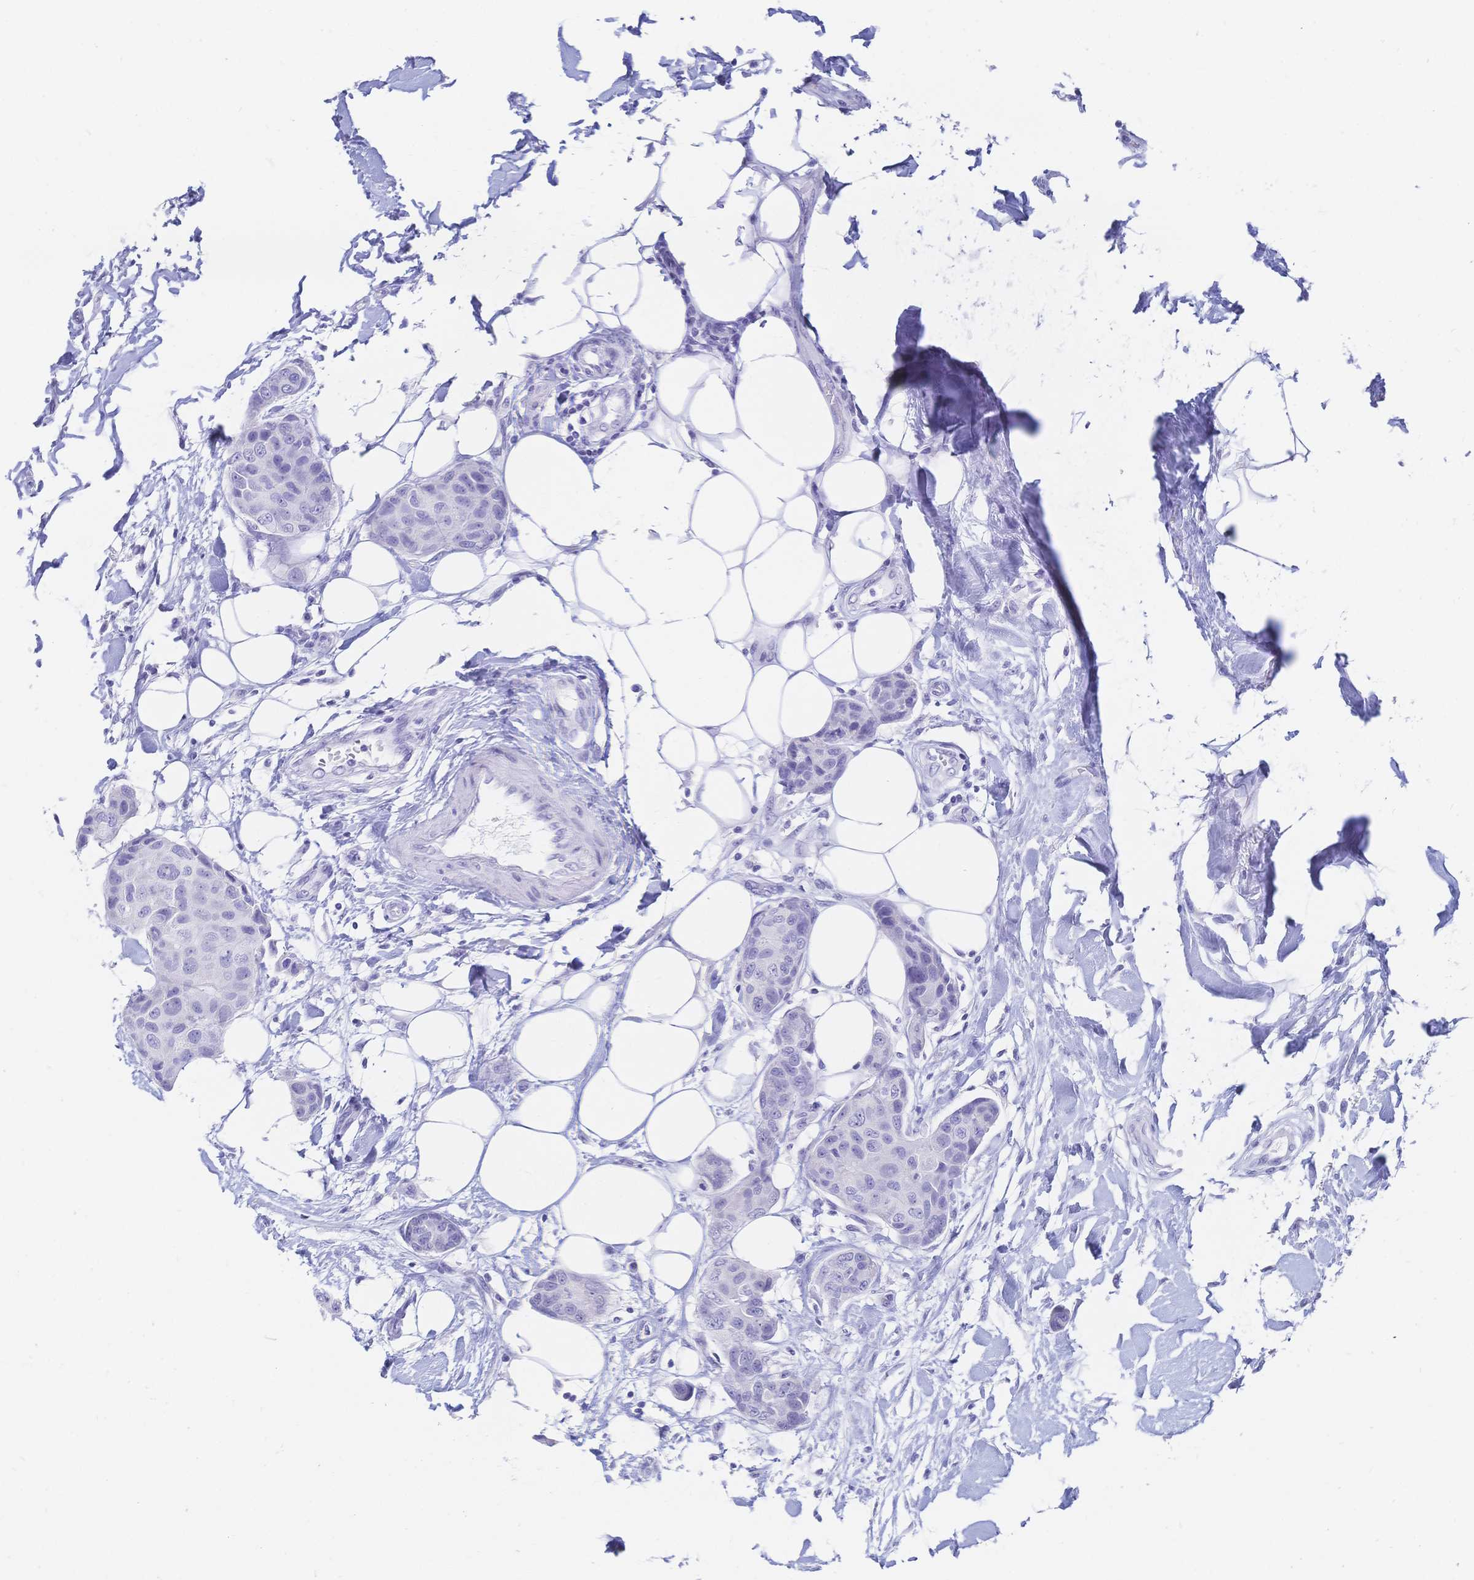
{"staining": {"intensity": "negative", "quantity": "none", "location": "none"}, "tissue": "breast cancer", "cell_type": "Tumor cells", "image_type": "cancer", "snomed": [{"axis": "morphology", "description": "Duct carcinoma"}, {"axis": "topography", "description": "Breast"}, {"axis": "topography", "description": "Lymph node"}], "caption": "Tumor cells are negative for protein expression in human infiltrating ductal carcinoma (breast).", "gene": "MEP1B", "patient": {"sex": "female", "age": 80}}